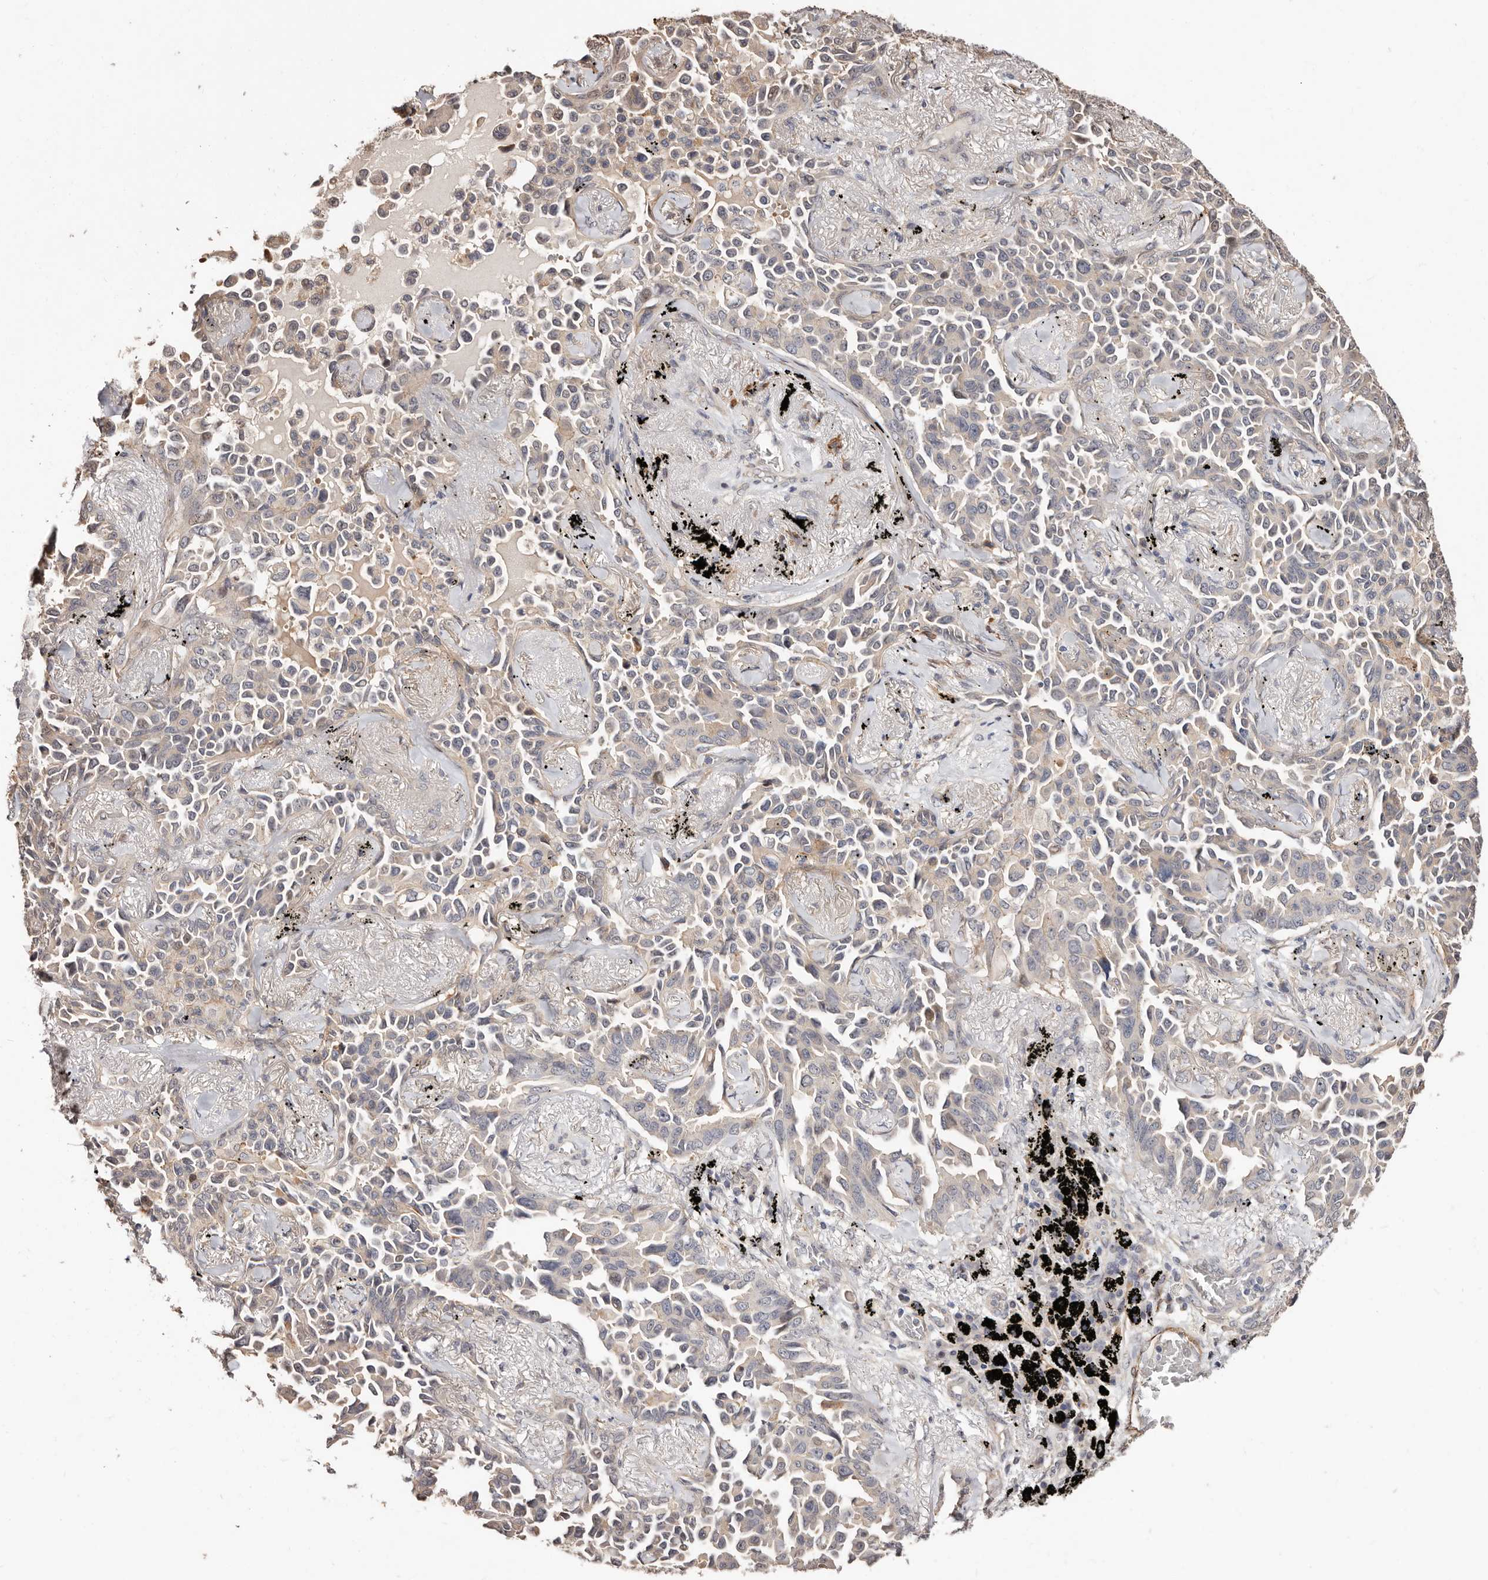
{"staining": {"intensity": "weak", "quantity": "<25%", "location": "cytoplasmic/membranous"}, "tissue": "lung cancer", "cell_type": "Tumor cells", "image_type": "cancer", "snomed": [{"axis": "morphology", "description": "Adenocarcinoma, NOS"}, {"axis": "topography", "description": "Lung"}], "caption": "High power microscopy photomicrograph of an immunohistochemistry (IHC) image of lung adenocarcinoma, revealing no significant expression in tumor cells.", "gene": "TRIP13", "patient": {"sex": "female", "age": 67}}